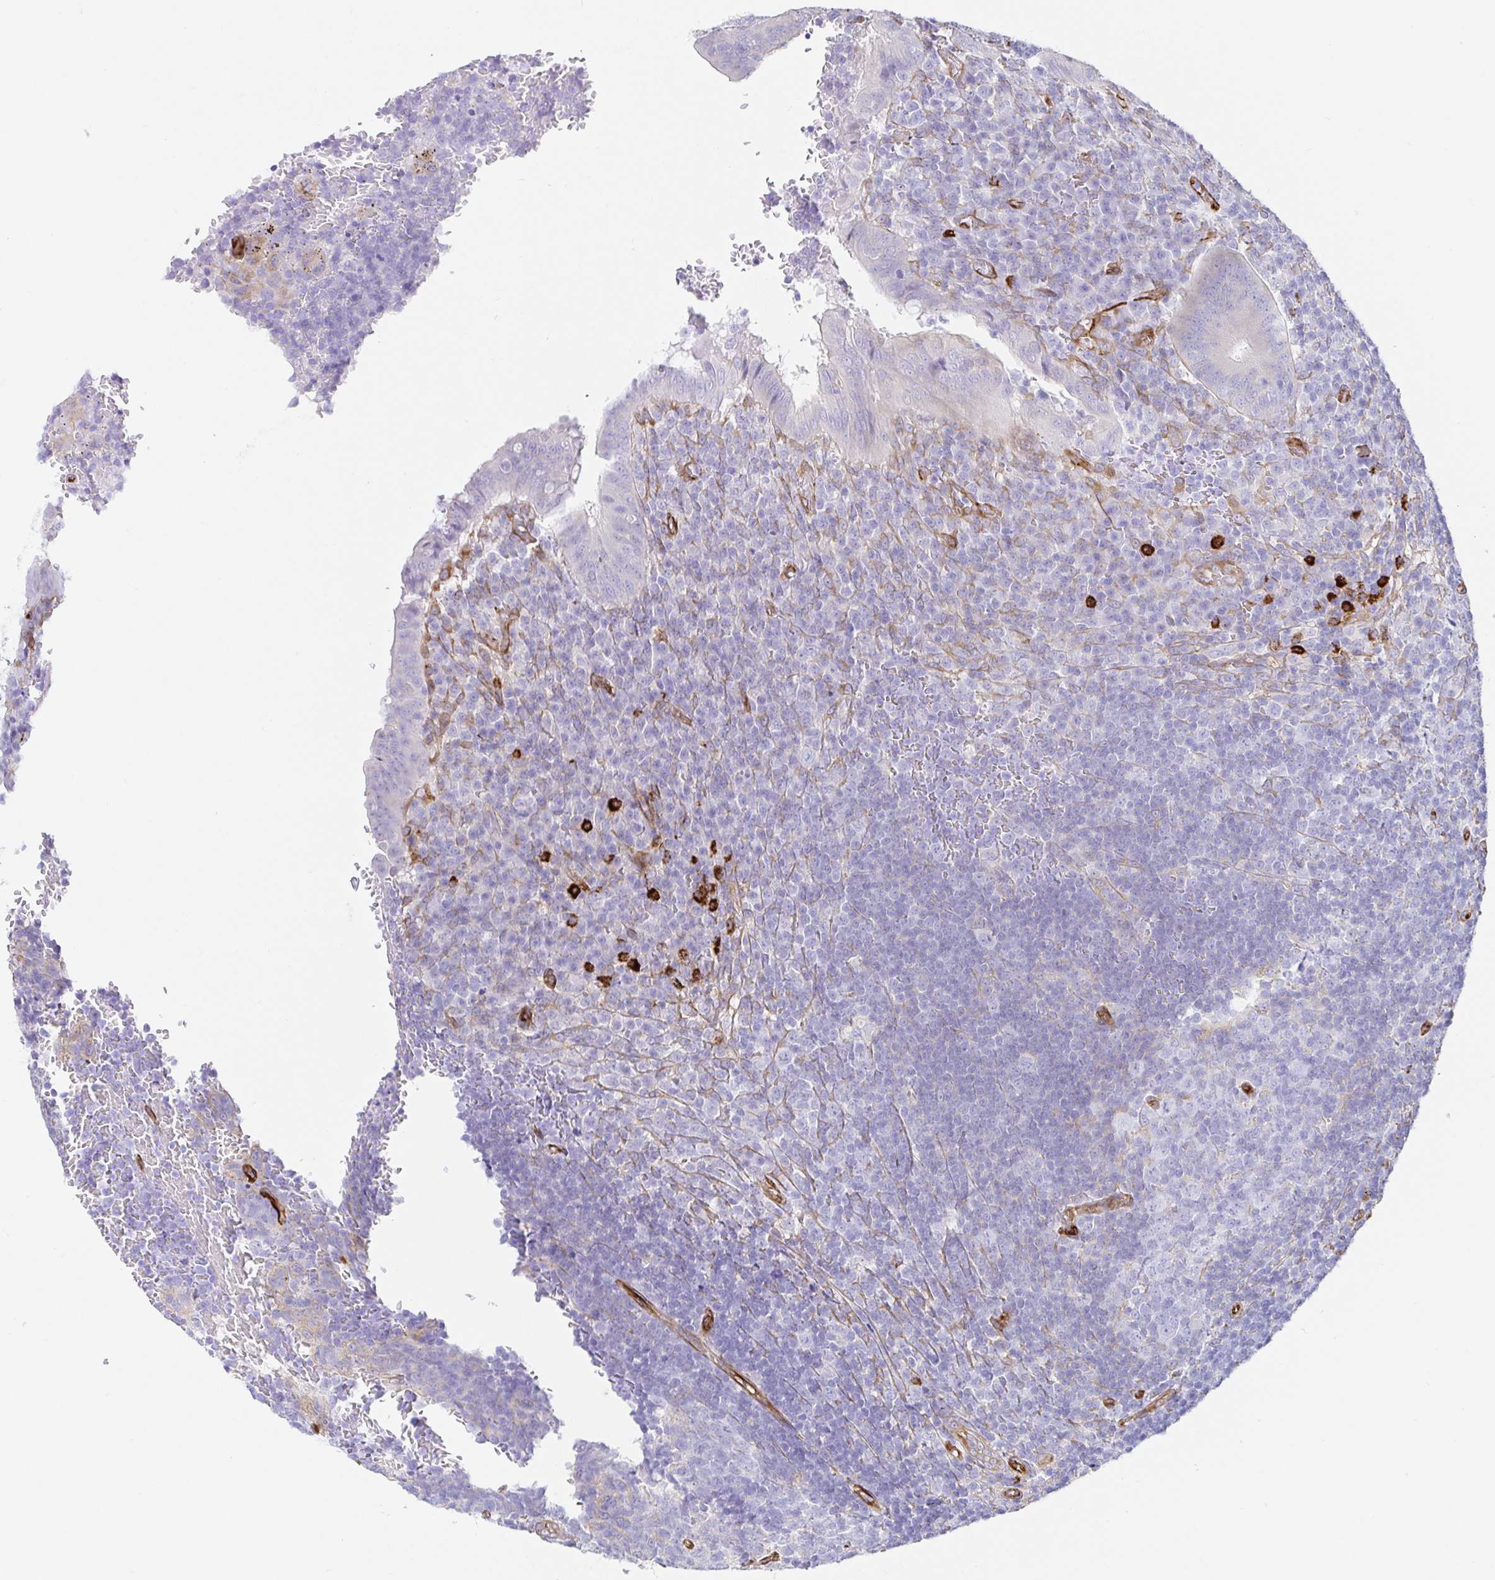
{"staining": {"intensity": "negative", "quantity": "none", "location": "none"}, "tissue": "appendix", "cell_type": "Glandular cells", "image_type": "normal", "snomed": [{"axis": "morphology", "description": "Normal tissue, NOS"}, {"axis": "topography", "description": "Appendix"}], "caption": "Appendix stained for a protein using immunohistochemistry demonstrates no staining glandular cells.", "gene": "DOCK1", "patient": {"sex": "male", "age": 18}}